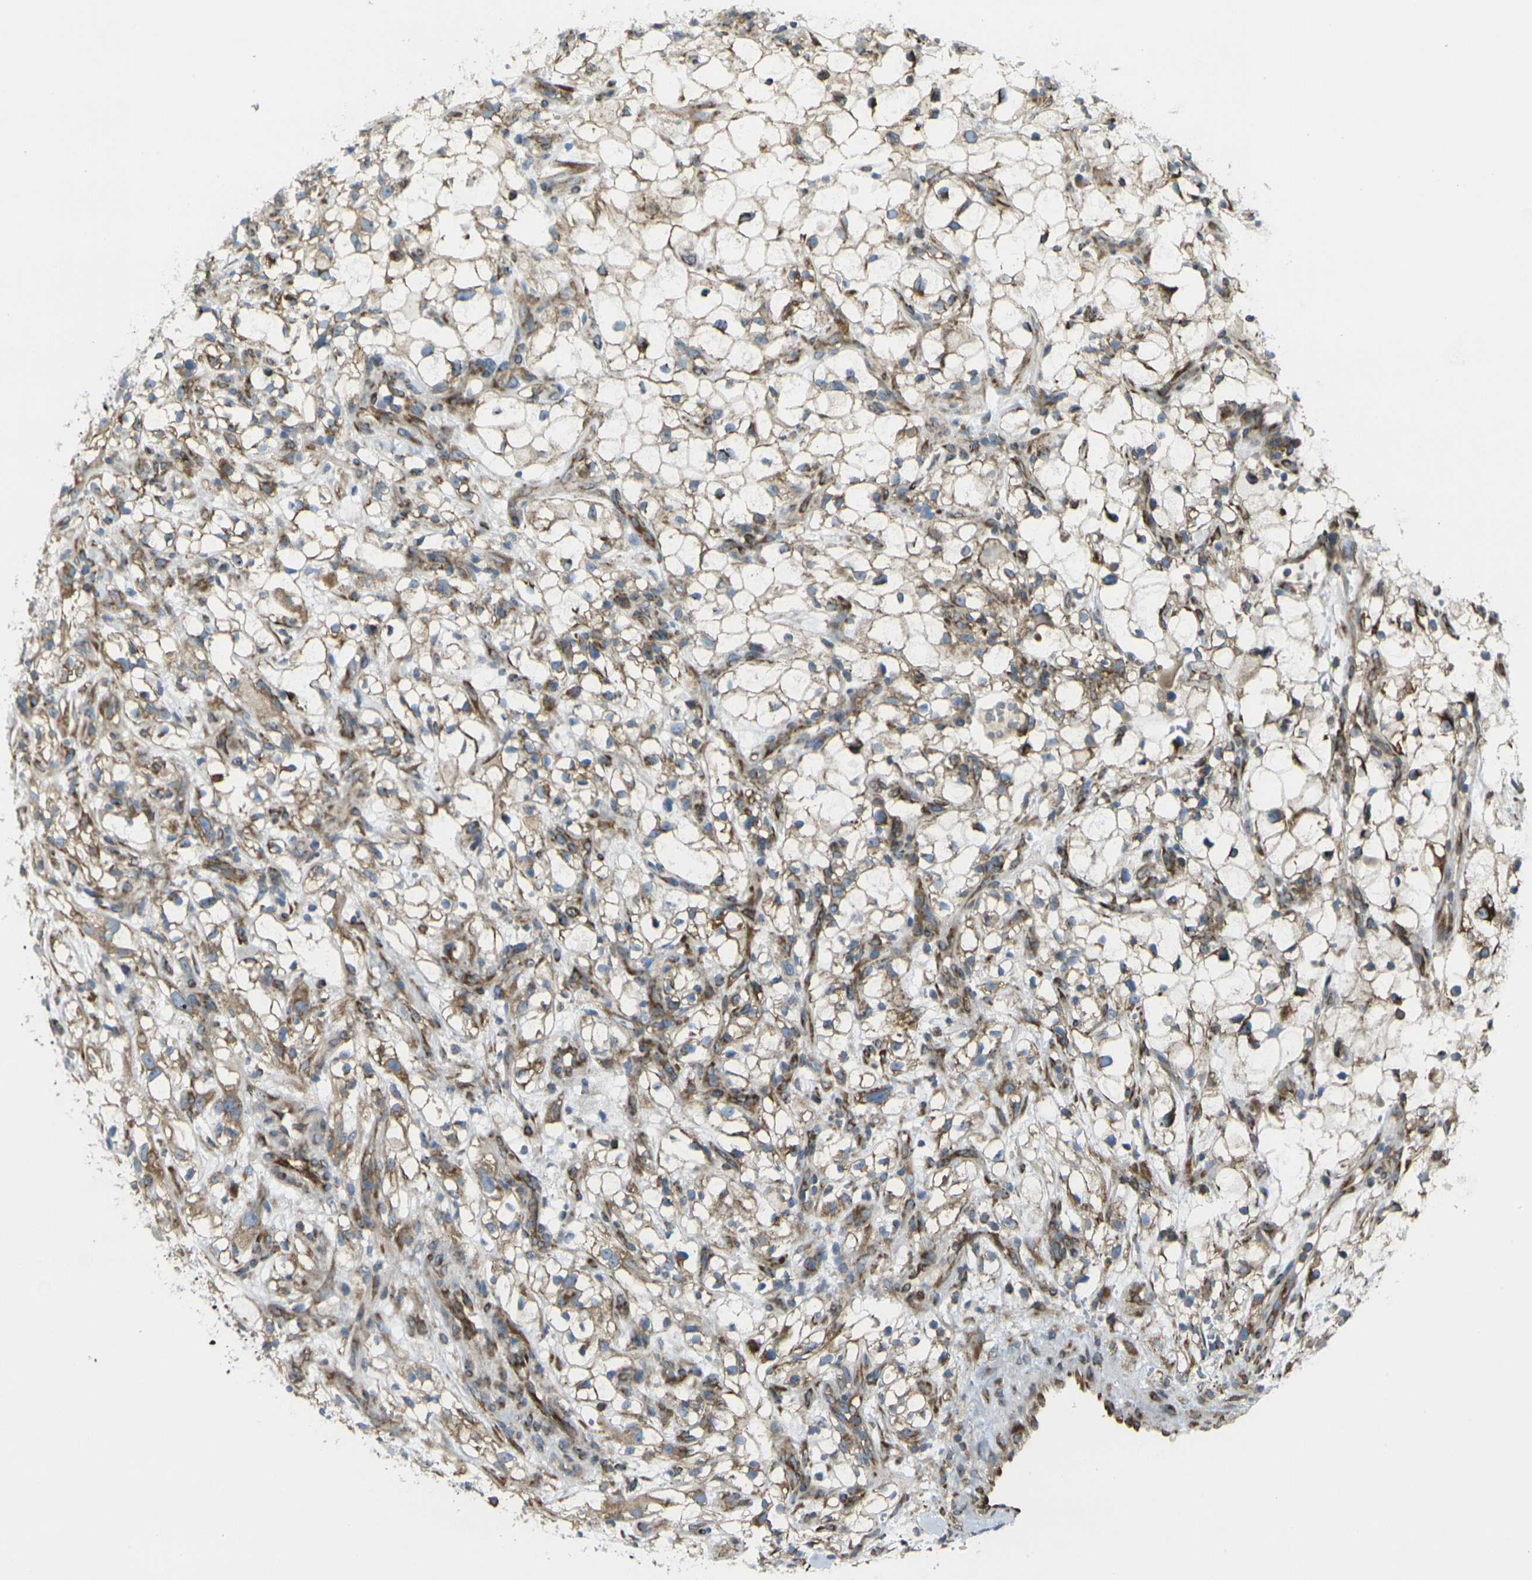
{"staining": {"intensity": "moderate", "quantity": ">75%", "location": "cytoplasmic/membranous"}, "tissue": "renal cancer", "cell_type": "Tumor cells", "image_type": "cancer", "snomed": [{"axis": "morphology", "description": "Adenocarcinoma, NOS"}, {"axis": "topography", "description": "Kidney"}], "caption": "A histopathology image of human renal cancer (adenocarcinoma) stained for a protein demonstrates moderate cytoplasmic/membranous brown staining in tumor cells.", "gene": "CELSR2", "patient": {"sex": "female", "age": 60}}